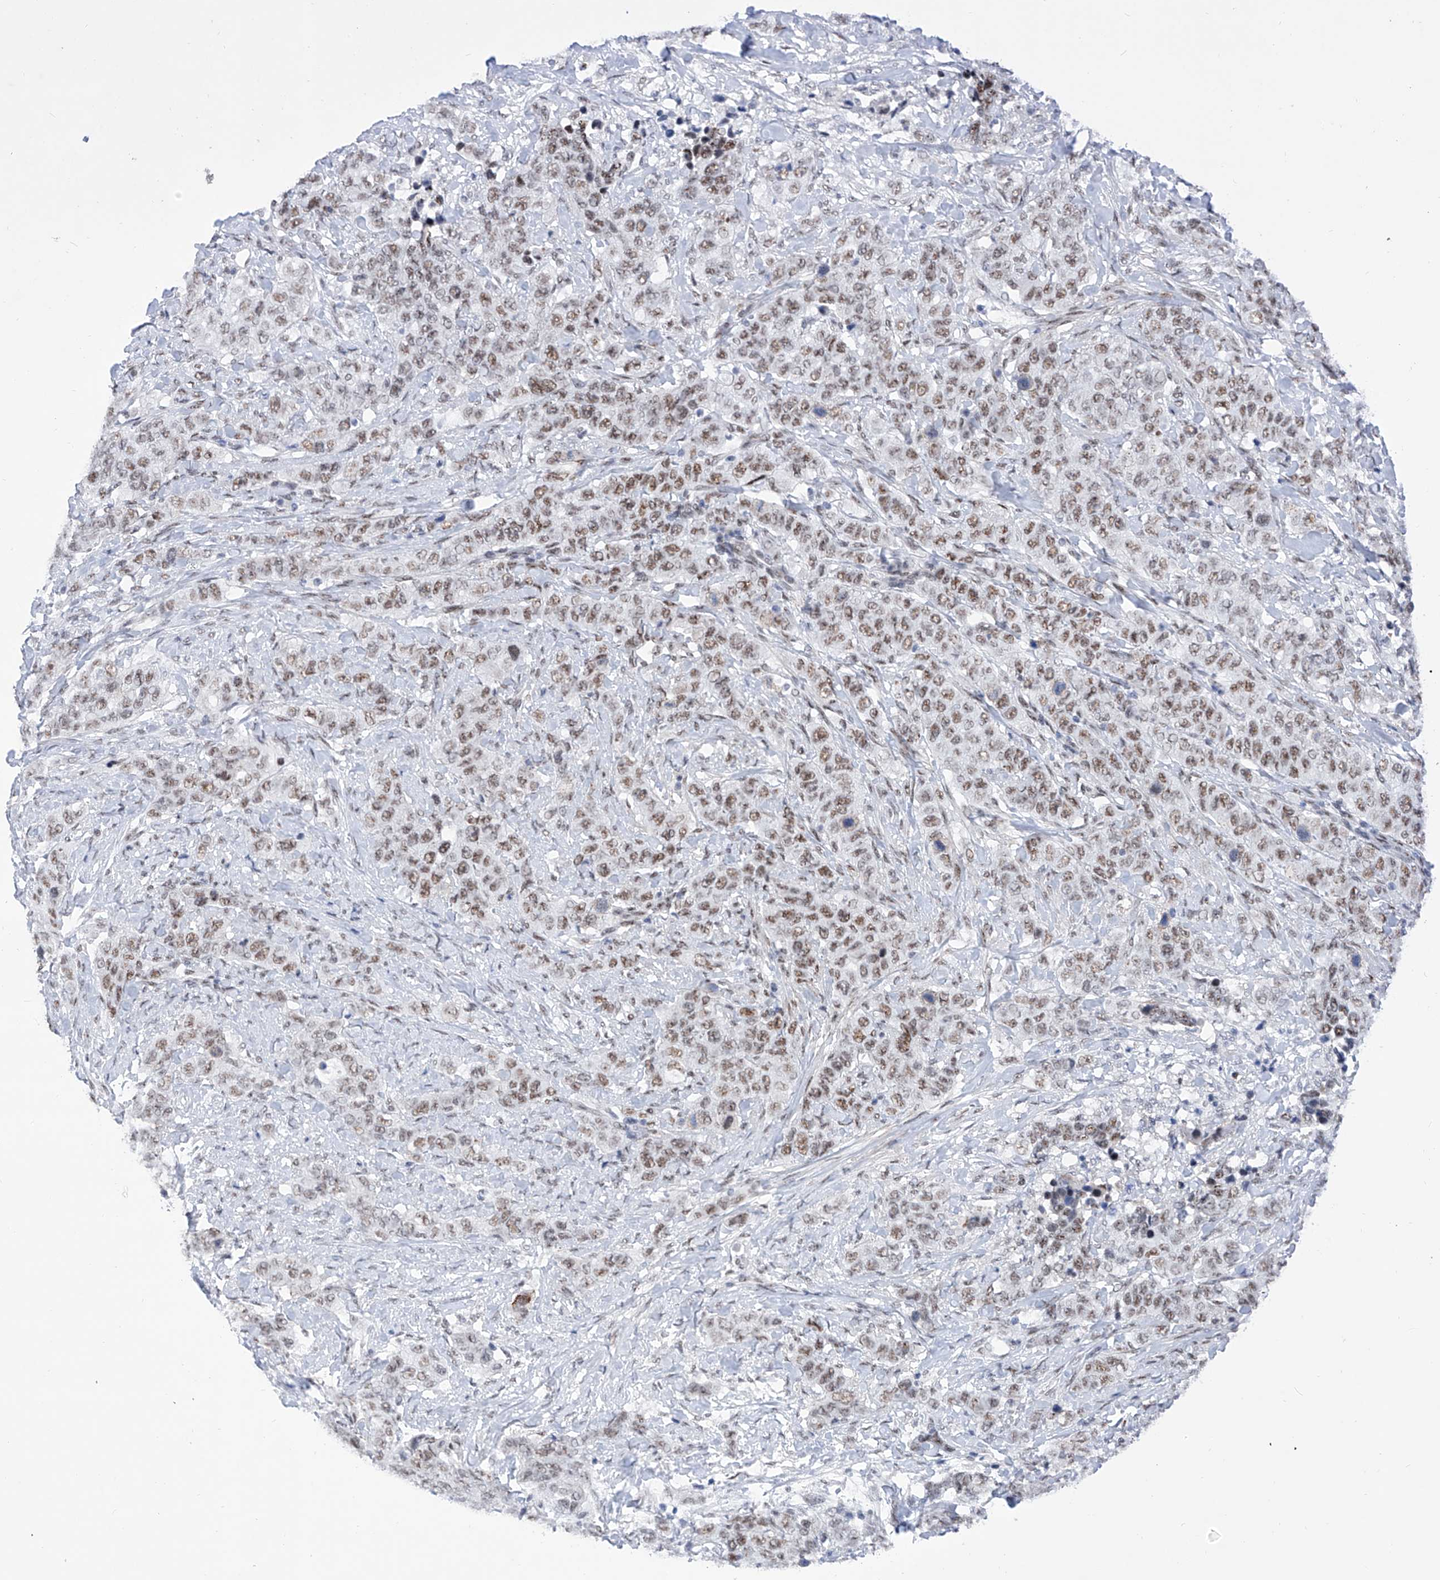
{"staining": {"intensity": "moderate", "quantity": ">75%", "location": "nuclear"}, "tissue": "stomach cancer", "cell_type": "Tumor cells", "image_type": "cancer", "snomed": [{"axis": "morphology", "description": "Adenocarcinoma, NOS"}, {"axis": "topography", "description": "Stomach"}], "caption": "Adenocarcinoma (stomach) was stained to show a protein in brown. There is medium levels of moderate nuclear positivity in about >75% of tumor cells.", "gene": "ATN1", "patient": {"sex": "male", "age": 48}}